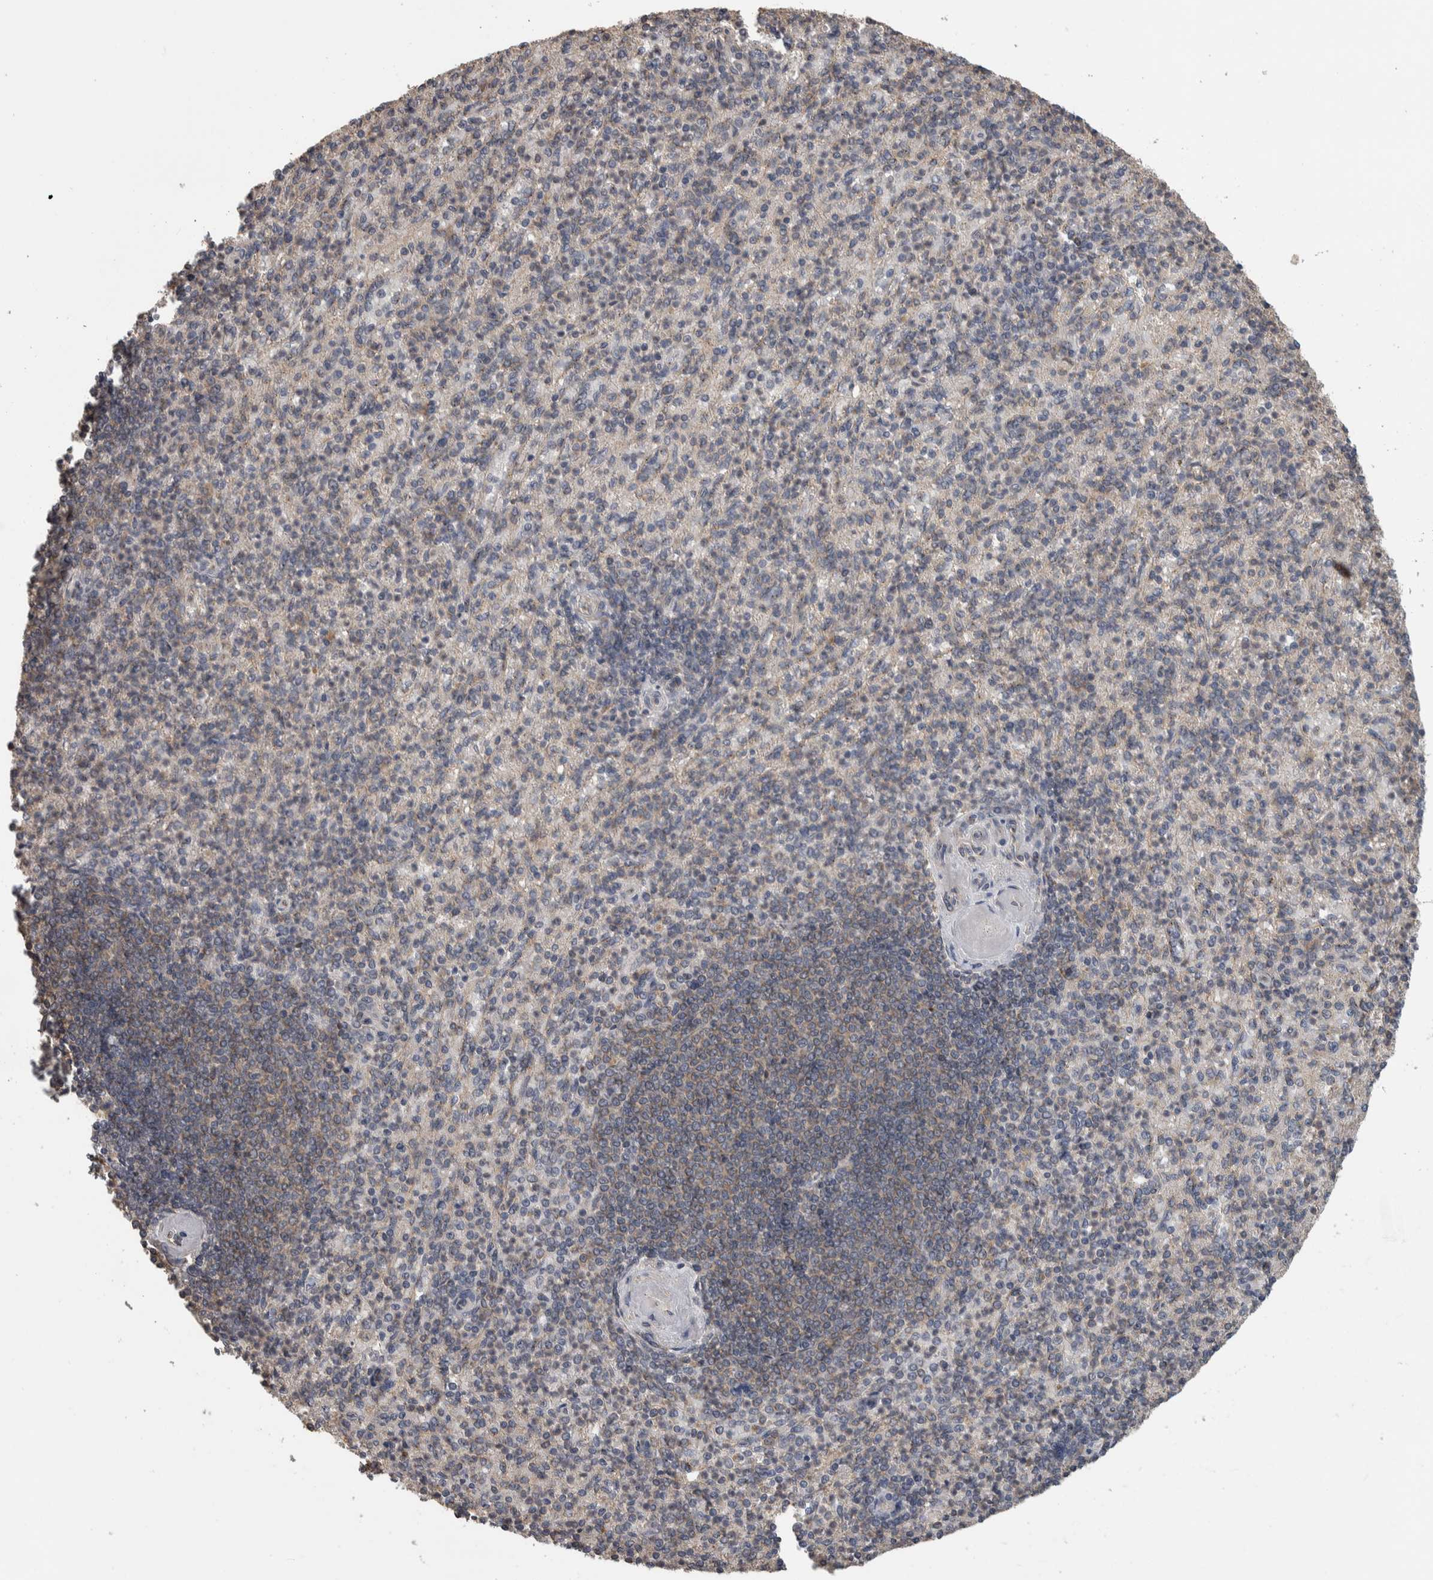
{"staining": {"intensity": "weak", "quantity": "<25%", "location": "cytoplasmic/membranous"}, "tissue": "spleen", "cell_type": "Cells in red pulp", "image_type": "normal", "snomed": [{"axis": "morphology", "description": "Normal tissue, NOS"}, {"axis": "topography", "description": "Spleen"}], "caption": "This is an immunohistochemistry (IHC) histopathology image of benign spleen. There is no positivity in cells in red pulp.", "gene": "IFRD1", "patient": {"sex": "female", "age": 74}}